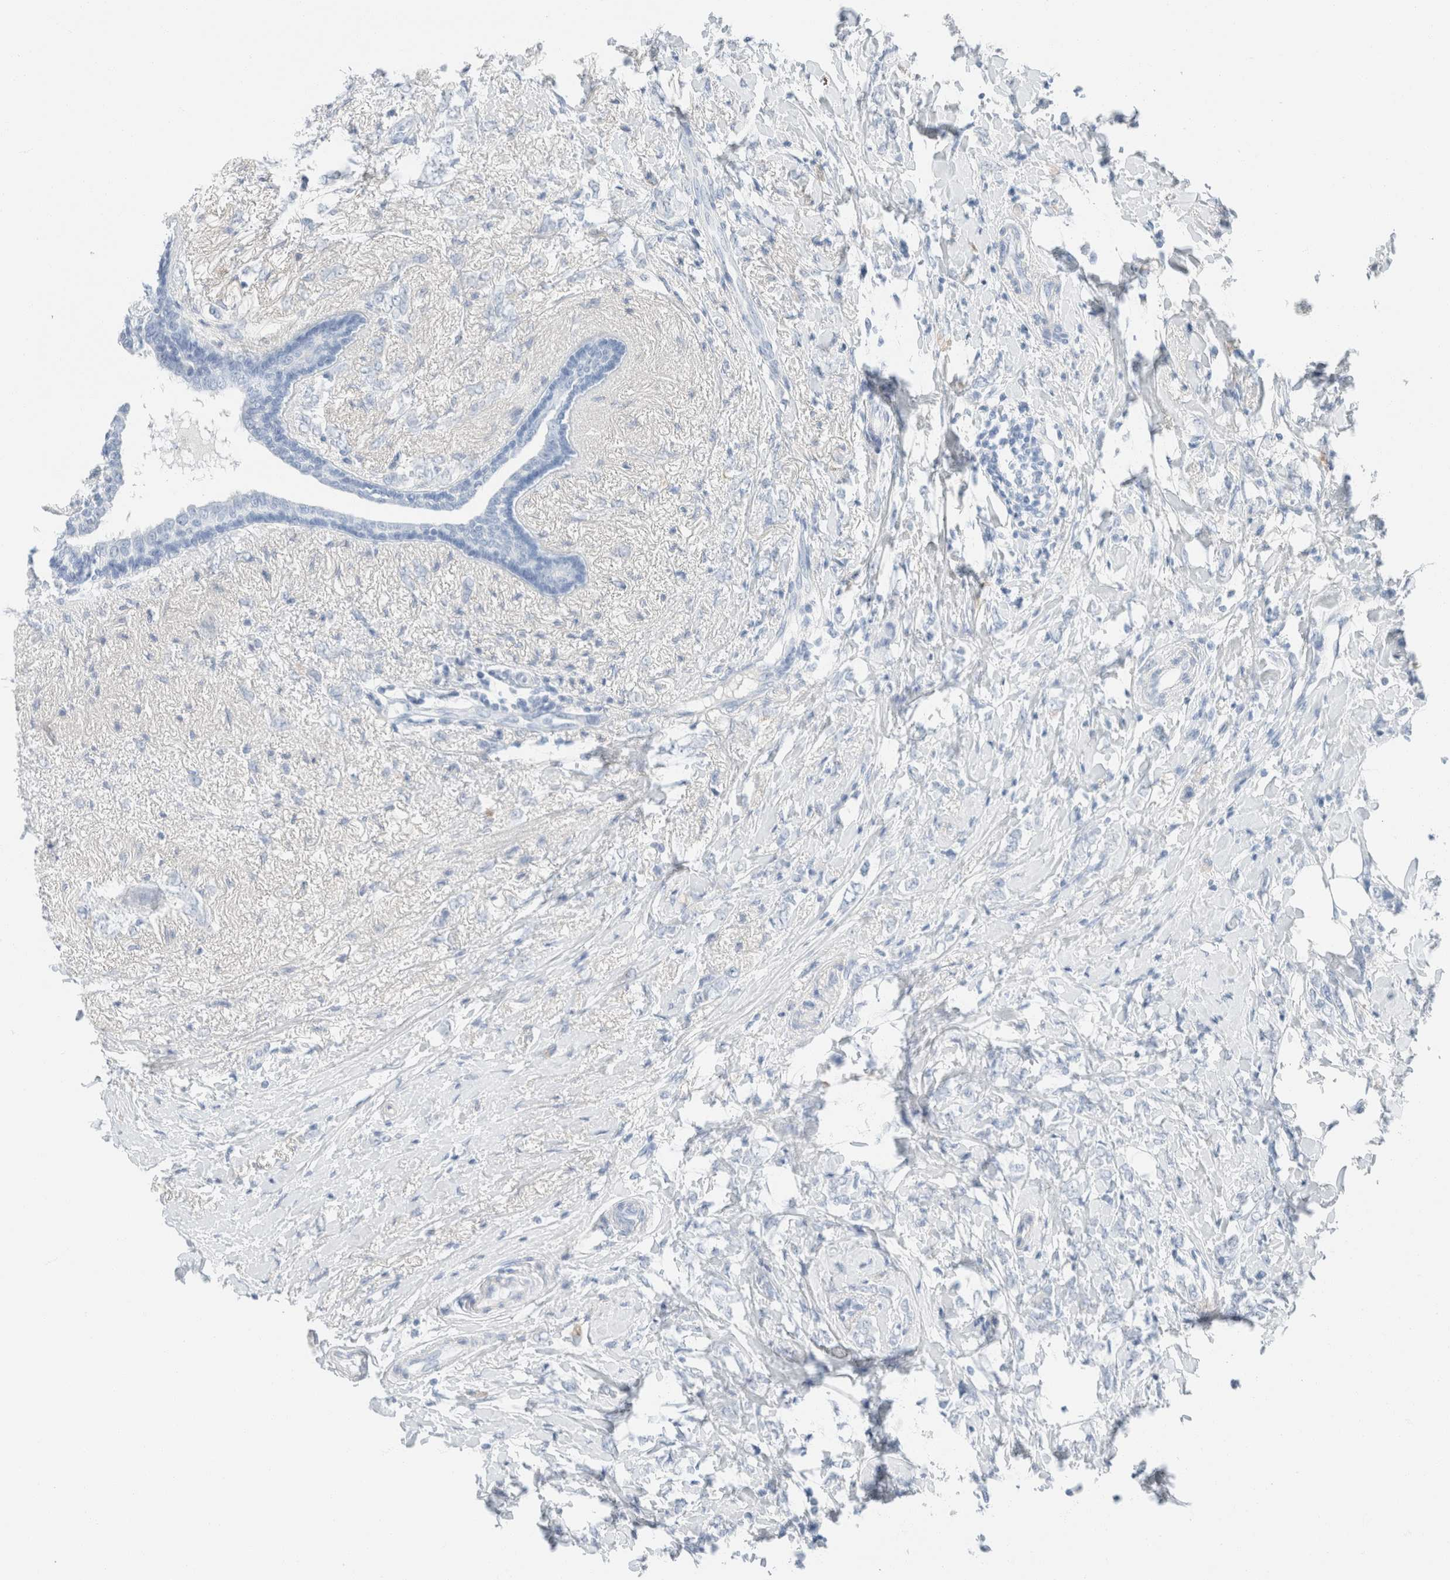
{"staining": {"intensity": "negative", "quantity": "none", "location": "none"}, "tissue": "breast cancer", "cell_type": "Tumor cells", "image_type": "cancer", "snomed": [{"axis": "morphology", "description": "Normal tissue, NOS"}, {"axis": "morphology", "description": "Lobular carcinoma"}, {"axis": "topography", "description": "Breast"}], "caption": "A high-resolution image shows immunohistochemistry staining of breast lobular carcinoma, which demonstrates no significant staining in tumor cells. (Immunohistochemistry (ihc), brightfield microscopy, high magnification).", "gene": "PCM1", "patient": {"sex": "female", "age": 47}}